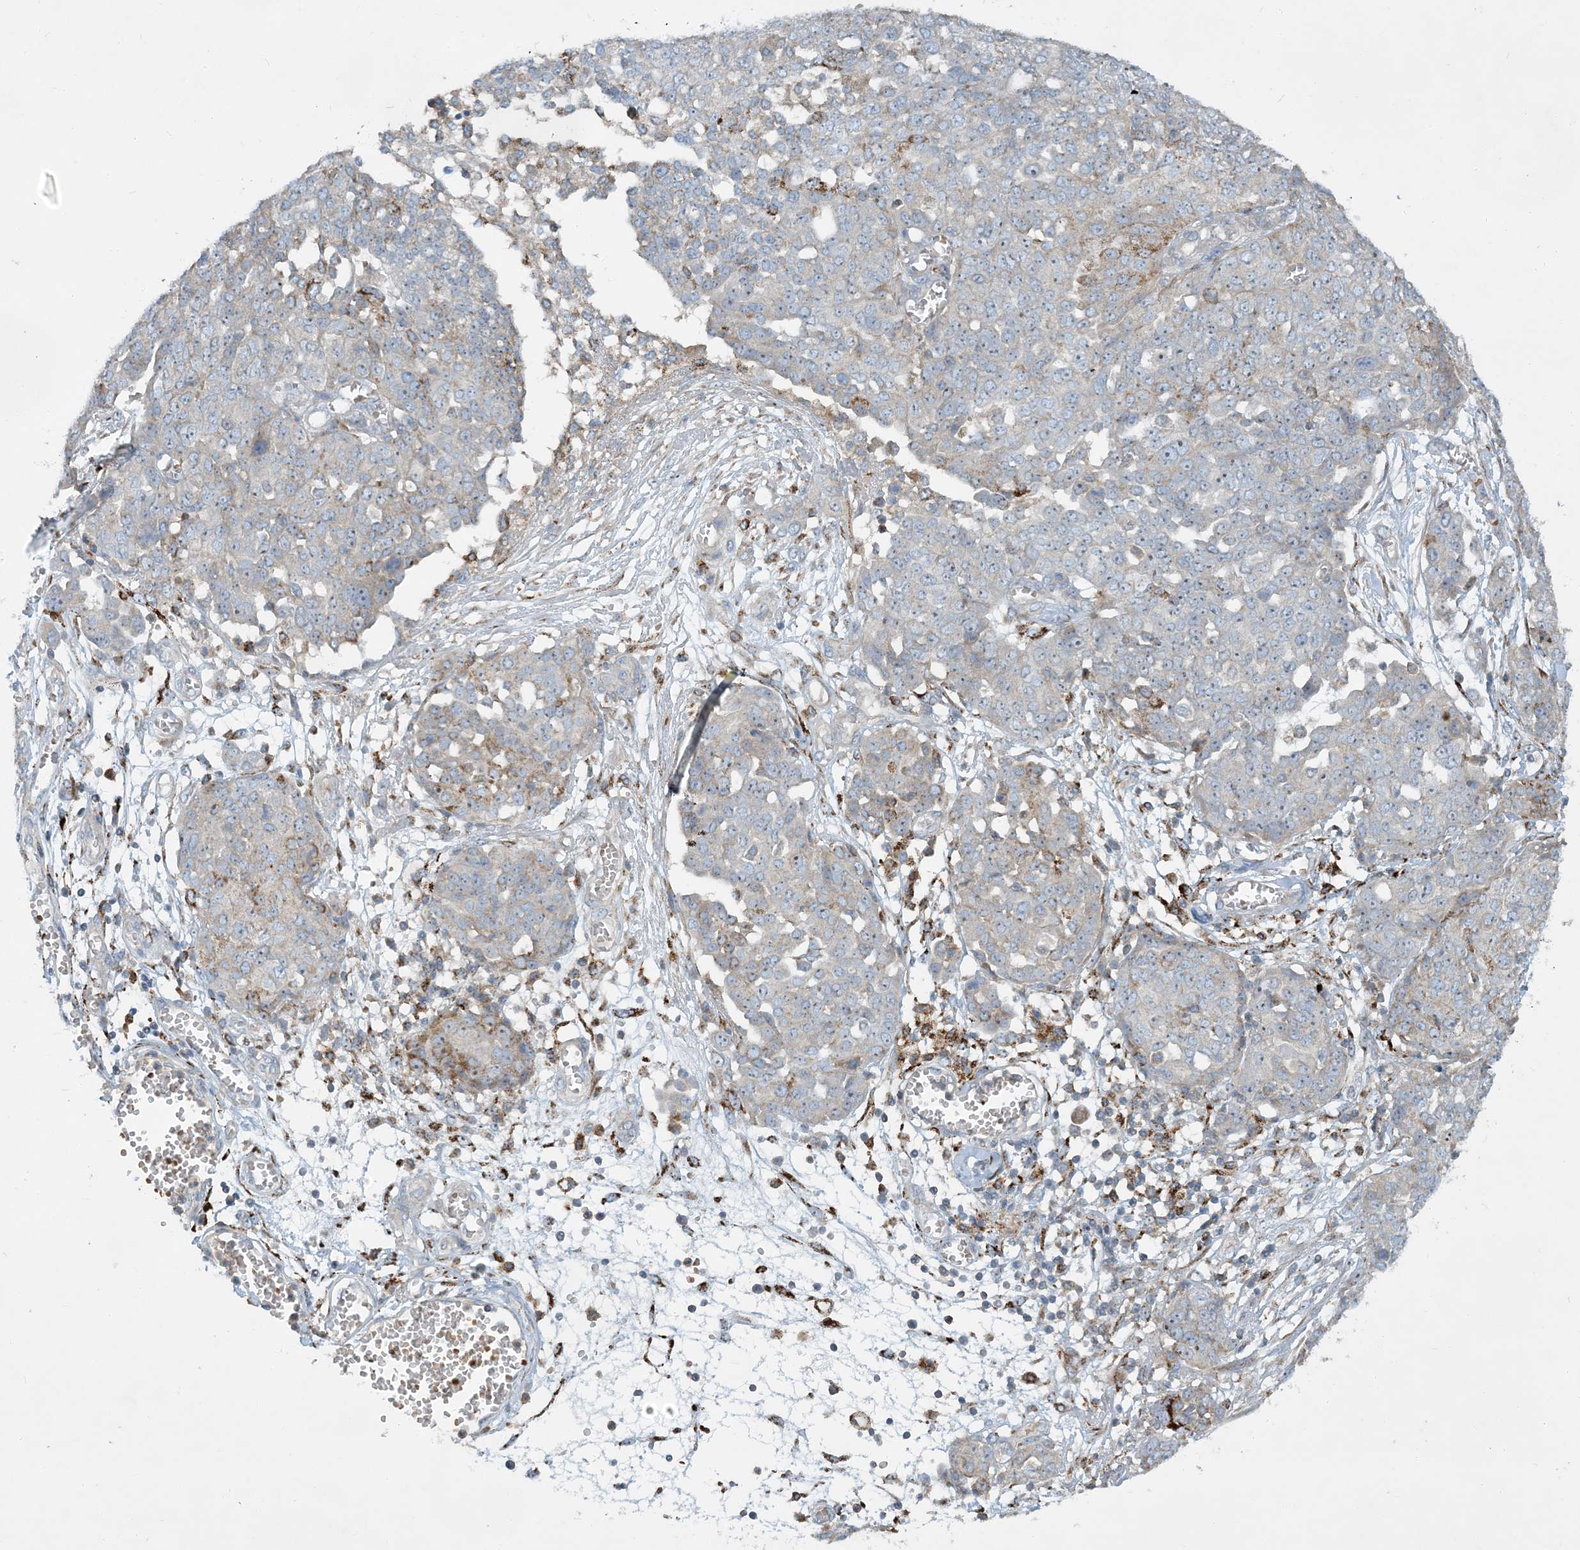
{"staining": {"intensity": "moderate", "quantity": "25%-75%", "location": "cytoplasmic/membranous"}, "tissue": "ovarian cancer", "cell_type": "Tumor cells", "image_type": "cancer", "snomed": [{"axis": "morphology", "description": "Cystadenocarcinoma, serous, NOS"}, {"axis": "topography", "description": "Soft tissue"}, {"axis": "topography", "description": "Ovary"}], "caption": "Immunohistochemical staining of human ovarian cancer shows medium levels of moderate cytoplasmic/membranous protein positivity in approximately 25%-75% of tumor cells.", "gene": "LTN1", "patient": {"sex": "female", "age": 57}}